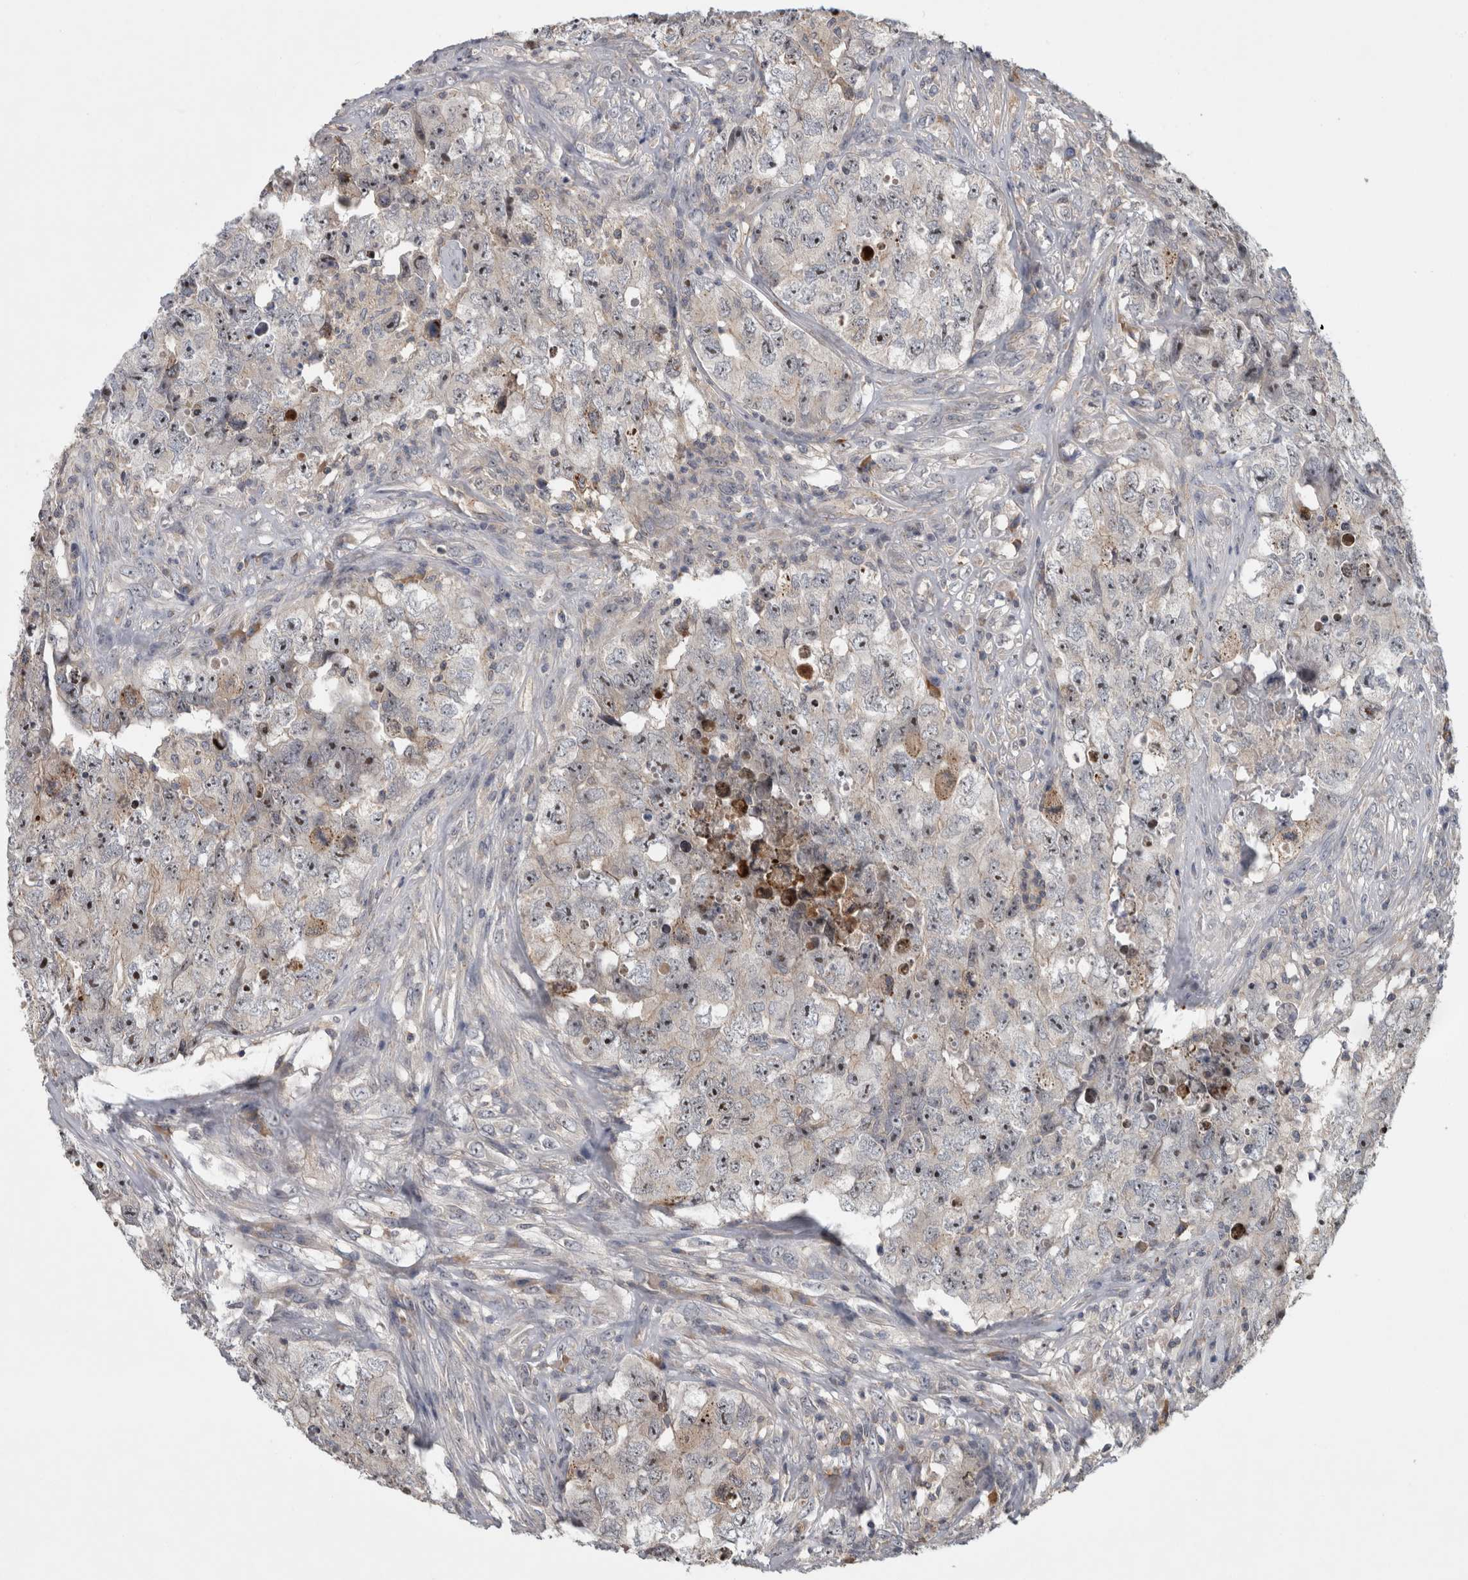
{"staining": {"intensity": "moderate", "quantity": "<25%", "location": "nuclear"}, "tissue": "testis cancer", "cell_type": "Tumor cells", "image_type": "cancer", "snomed": [{"axis": "morphology", "description": "Carcinoma, Embryonal, NOS"}, {"axis": "topography", "description": "Testis"}], "caption": "High-power microscopy captured an immunohistochemistry photomicrograph of embryonal carcinoma (testis), revealing moderate nuclear expression in about <25% of tumor cells.", "gene": "RBM28", "patient": {"sex": "male", "age": 32}}